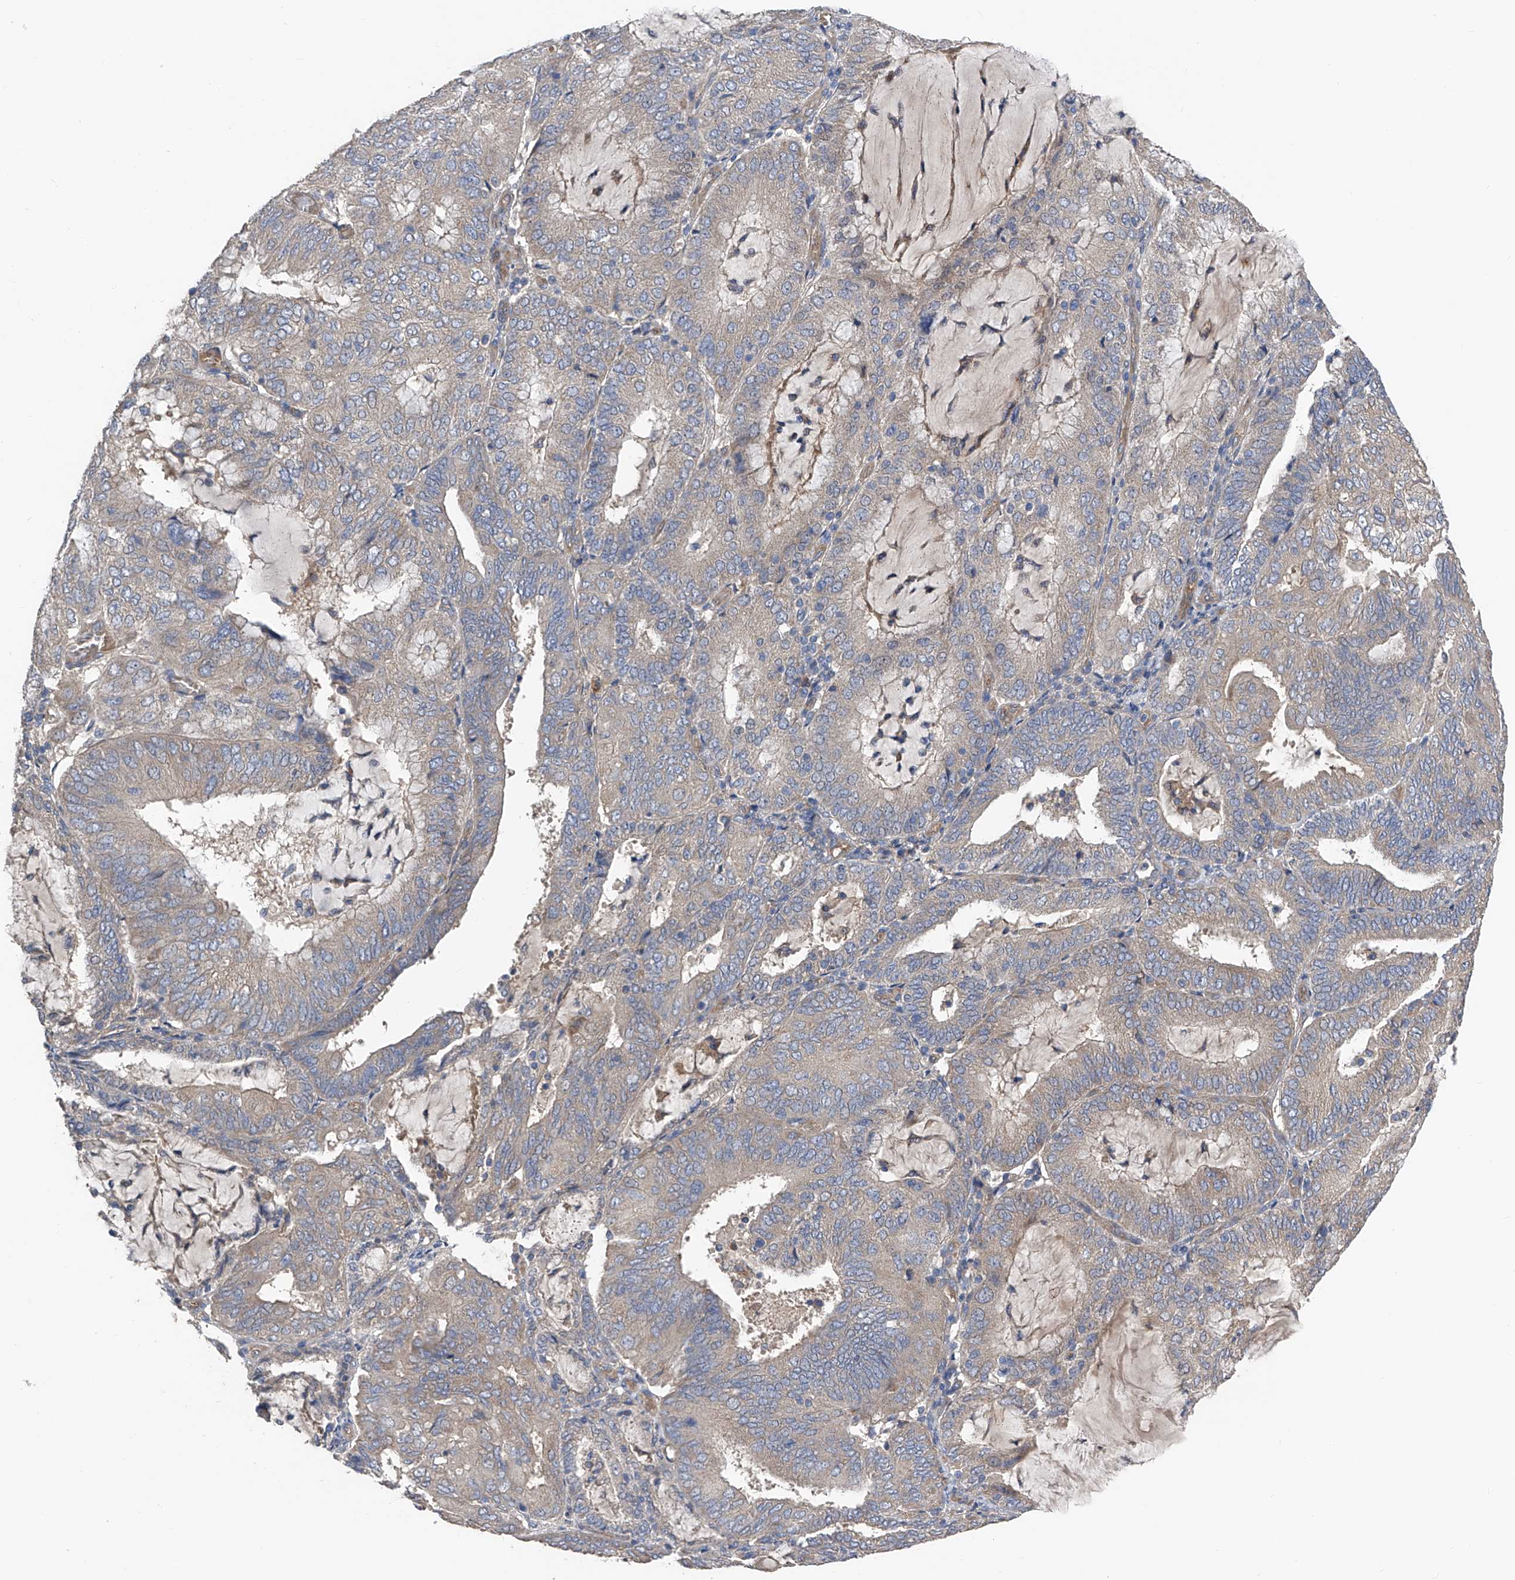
{"staining": {"intensity": "weak", "quantity": "<25%", "location": "cytoplasmic/membranous"}, "tissue": "endometrial cancer", "cell_type": "Tumor cells", "image_type": "cancer", "snomed": [{"axis": "morphology", "description": "Adenocarcinoma, NOS"}, {"axis": "topography", "description": "Endometrium"}], "caption": "The immunohistochemistry (IHC) image has no significant positivity in tumor cells of endometrial adenocarcinoma tissue.", "gene": "PTK2", "patient": {"sex": "female", "age": 81}}